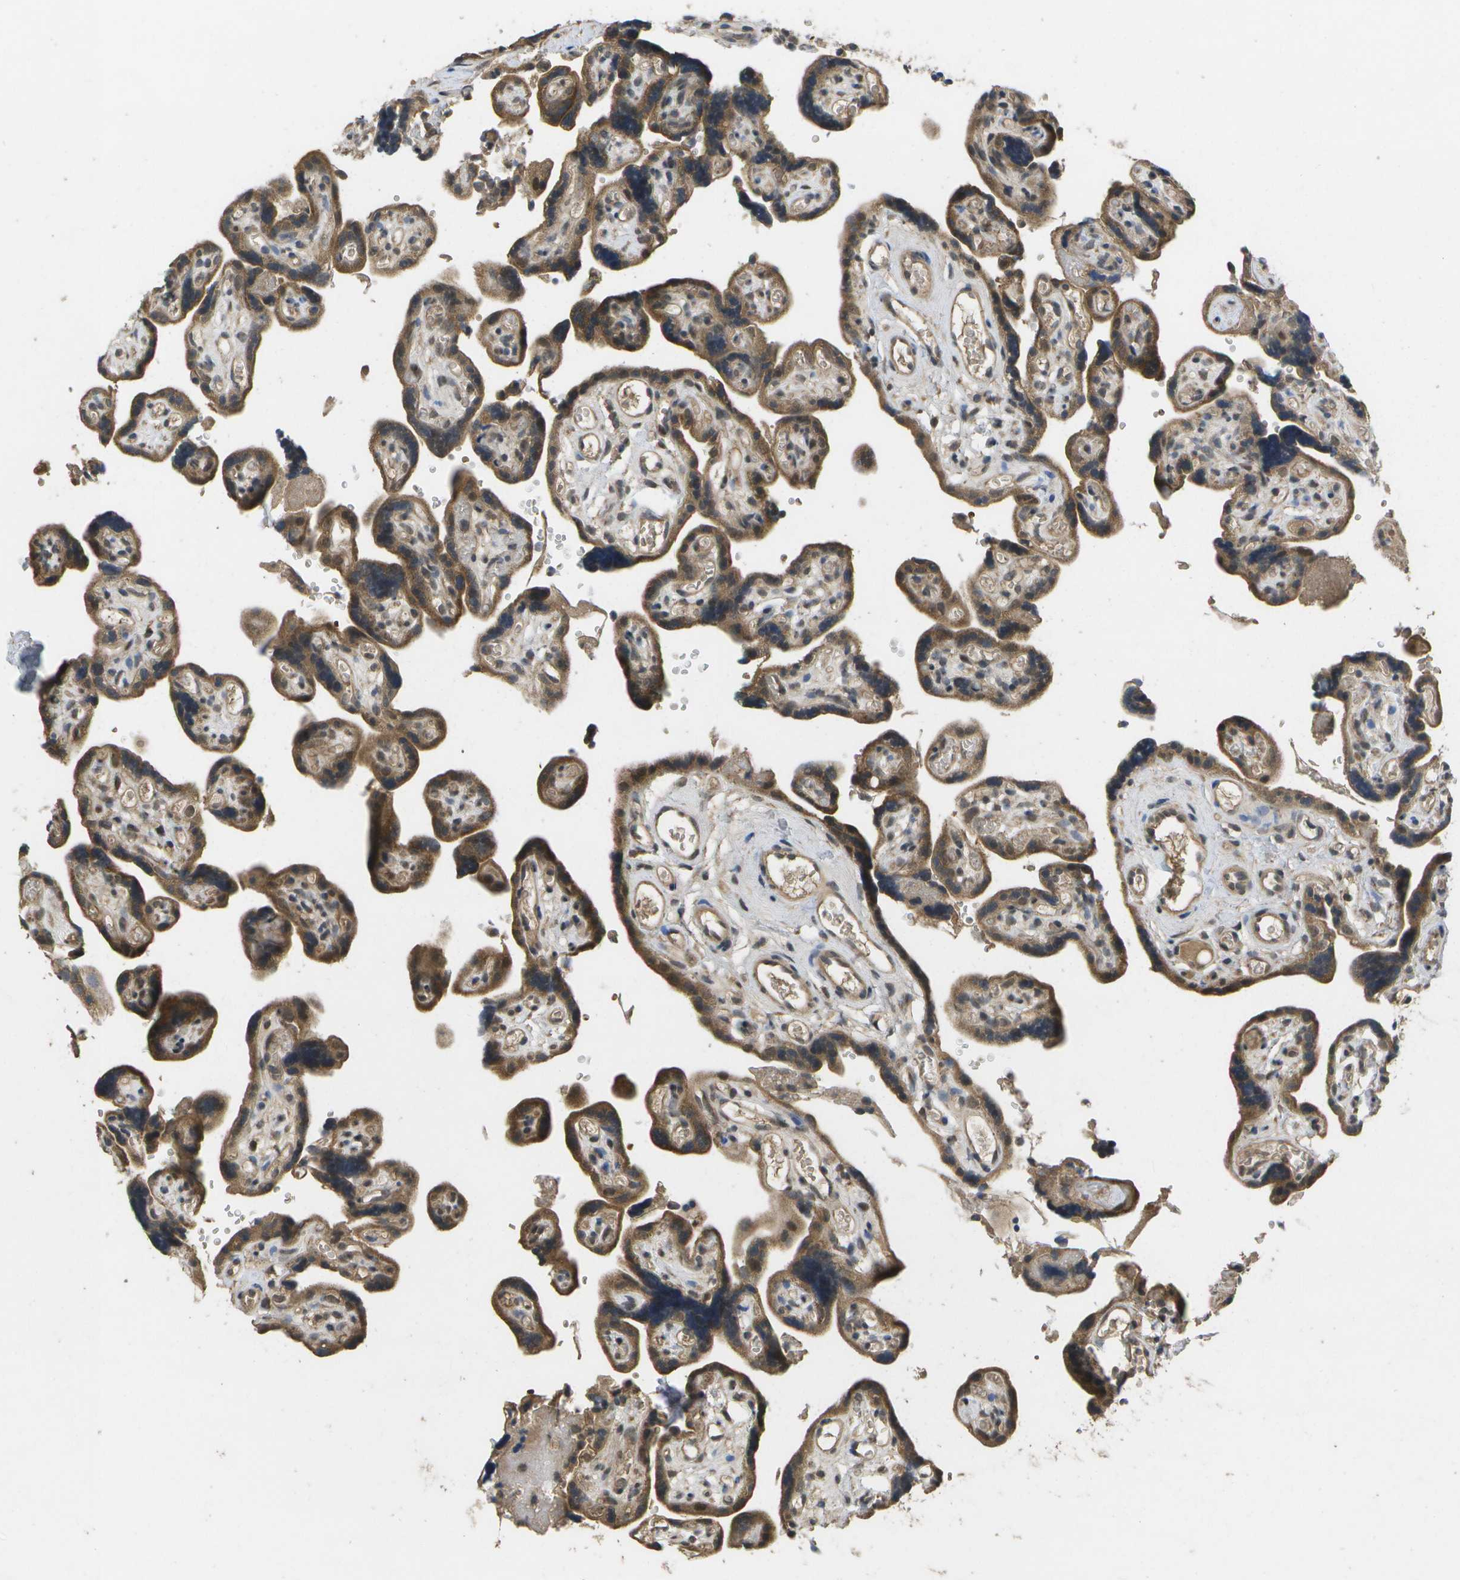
{"staining": {"intensity": "moderate", "quantity": ">75%", "location": "cytoplasmic/membranous,nuclear"}, "tissue": "placenta", "cell_type": "Decidual cells", "image_type": "normal", "snomed": [{"axis": "morphology", "description": "Normal tissue, NOS"}, {"axis": "topography", "description": "Placenta"}], "caption": "Immunohistochemical staining of normal human placenta displays moderate cytoplasmic/membranous,nuclear protein expression in approximately >75% of decidual cells. The staining was performed using DAB (3,3'-diaminobenzidine) to visualize the protein expression in brown, while the nuclei were stained in blue with hematoxylin (Magnification: 20x).", "gene": "ALAS1", "patient": {"sex": "female", "age": 30}}